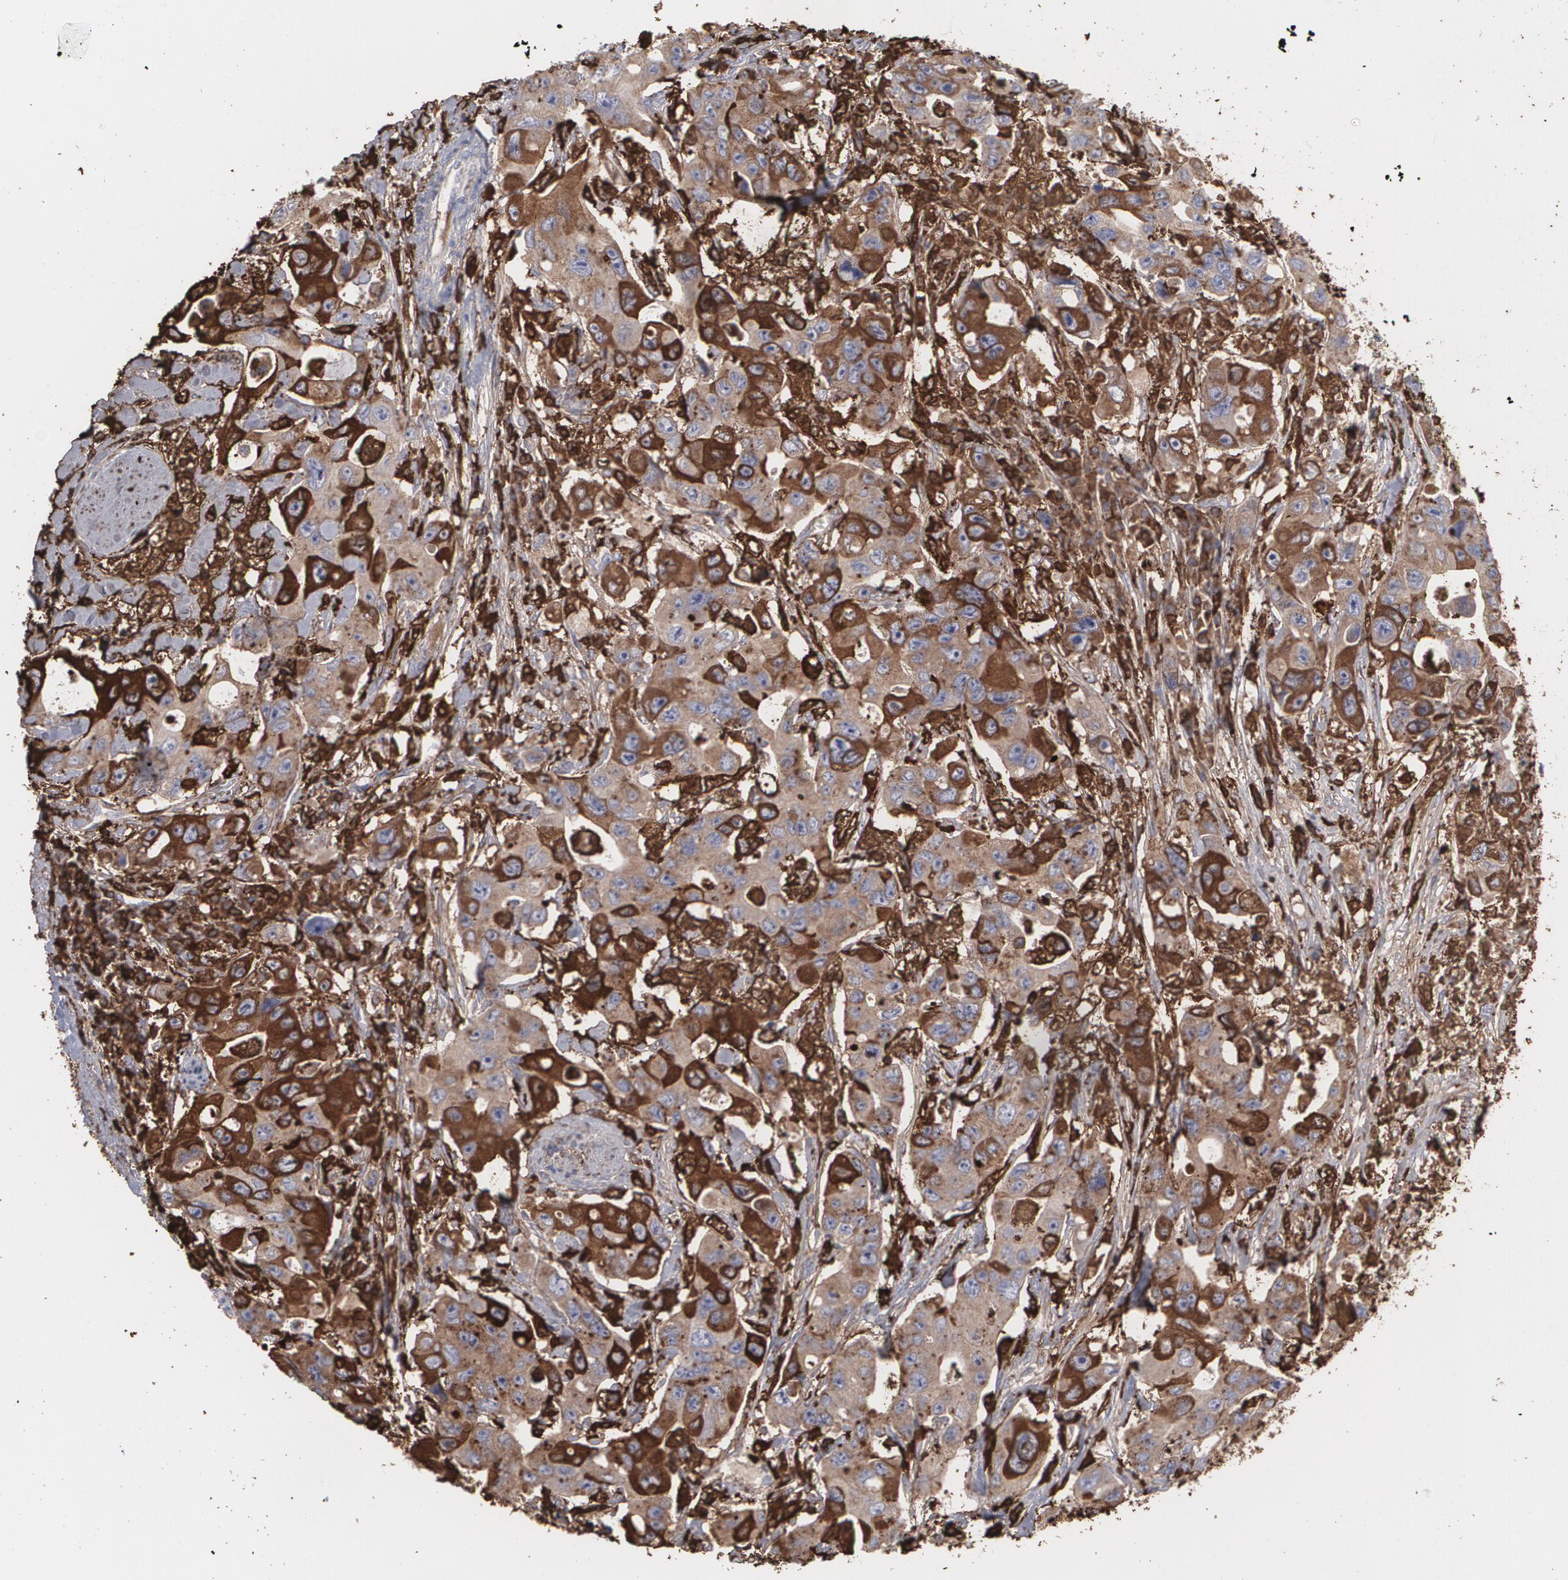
{"staining": {"intensity": "moderate", "quantity": ">75%", "location": "cytoplasmic/membranous"}, "tissue": "colorectal cancer", "cell_type": "Tumor cells", "image_type": "cancer", "snomed": [{"axis": "morphology", "description": "Adenocarcinoma, NOS"}, {"axis": "topography", "description": "Colon"}], "caption": "Immunohistochemical staining of human adenocarcinoma (colorectal) displays moderate cytoplasmic/membranous protein staining in about >75% of tumor cells.", "gene": "ODC1", "patient": {"sex": "female", "age": 46}}